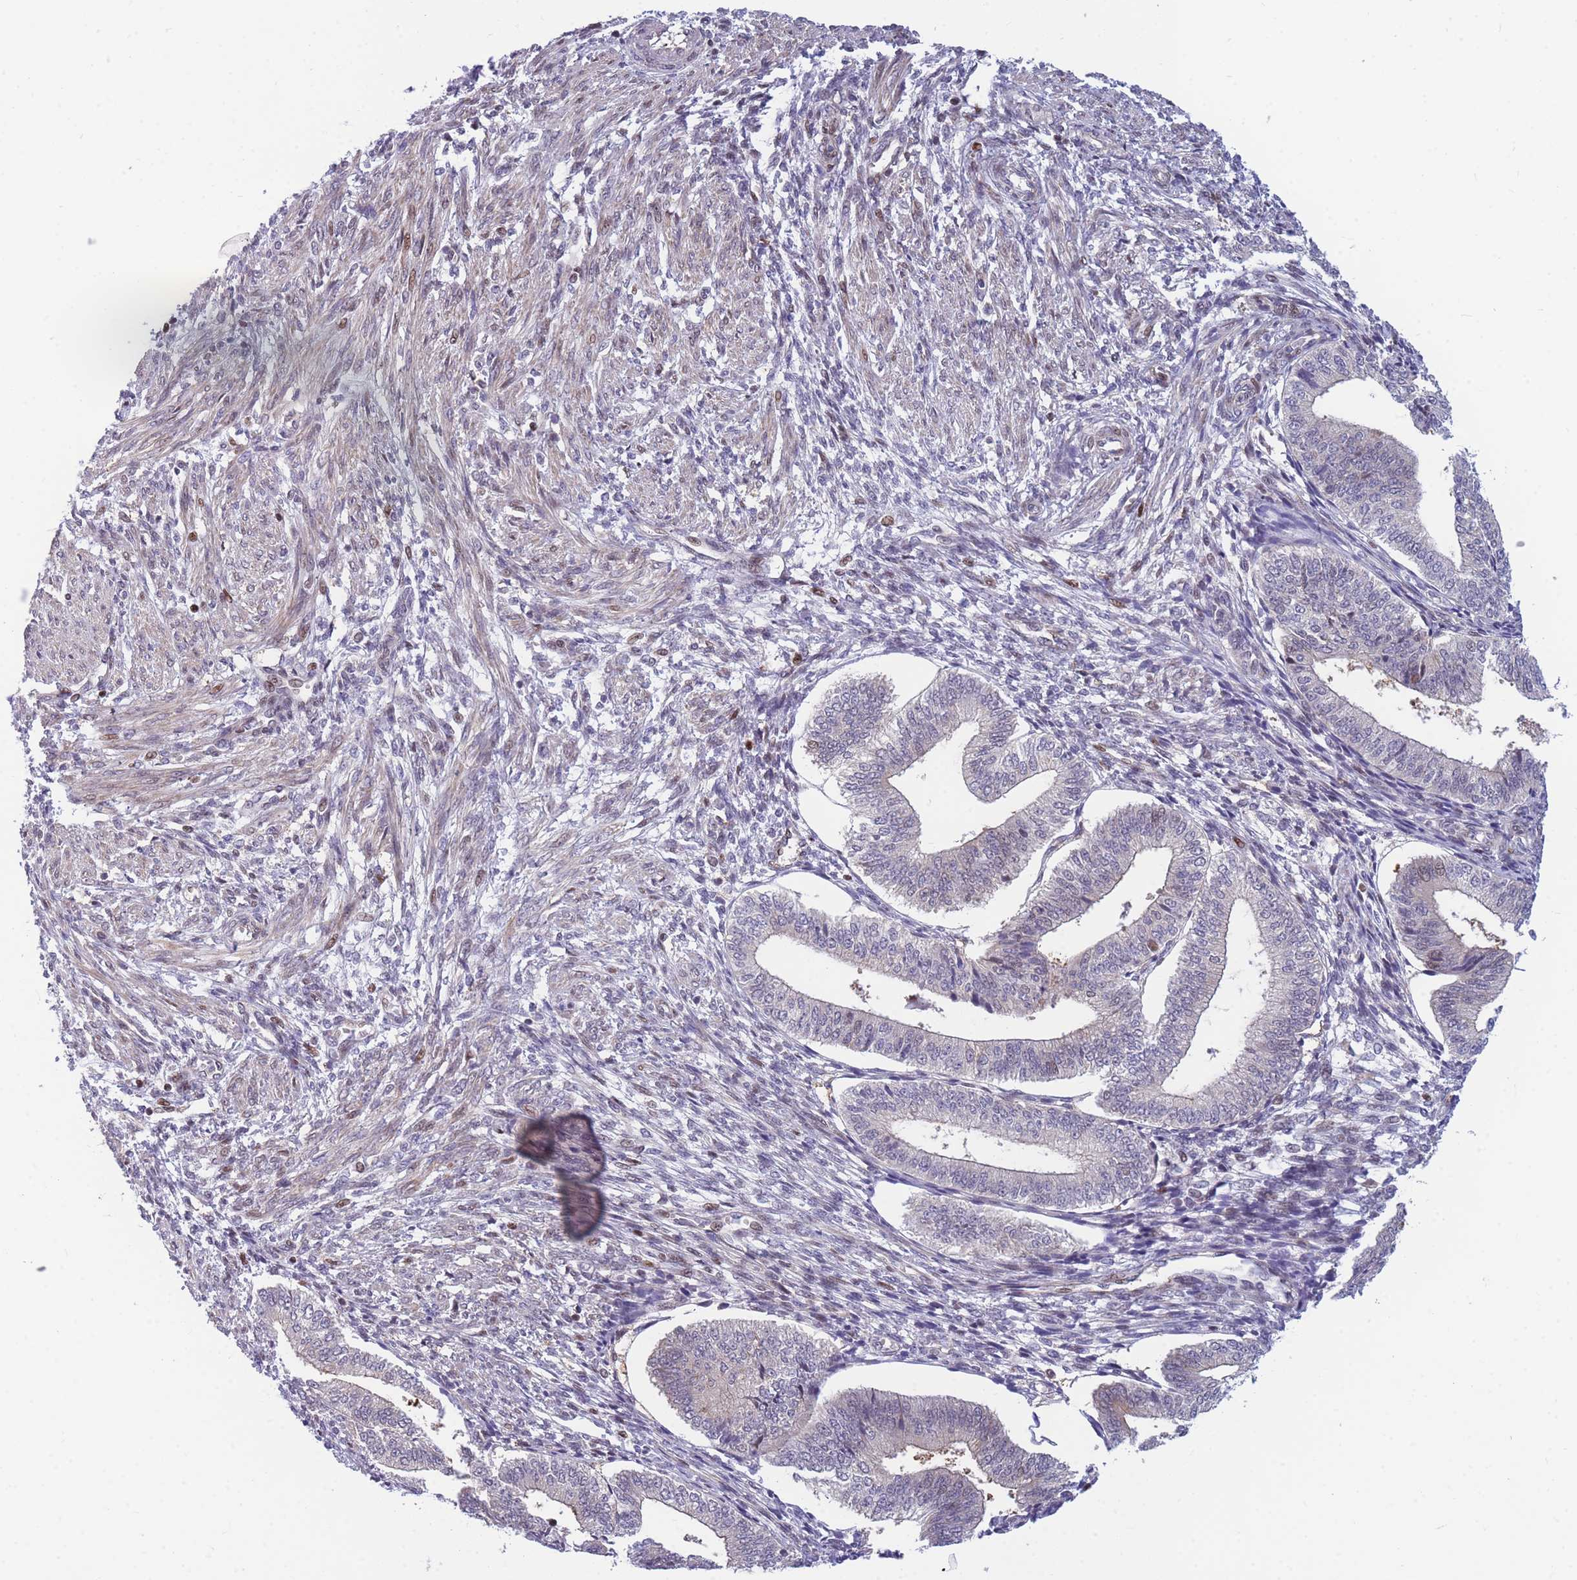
{"staining": {"intensity": "negative", "quantity": "none", "location": "none"}, "tissue": "endometrium", "cell_type": "Cells in endometrial stroma", "image_type": "normal", "snomed": [{"axis": "morphology", "description": "Normal tissue, NOS"}, {"axis": "topography", "description": "Endometrium"}], "caption": "DAB (3,3'-diaminobenzidine) immunohistochemical staining of unremarkable endometrium displays no significant staining in cells in endometrial stroma. Nuclei are stained in blue.", "gene": "CRACD", "patient": {"sex": "female", "age": 34}}